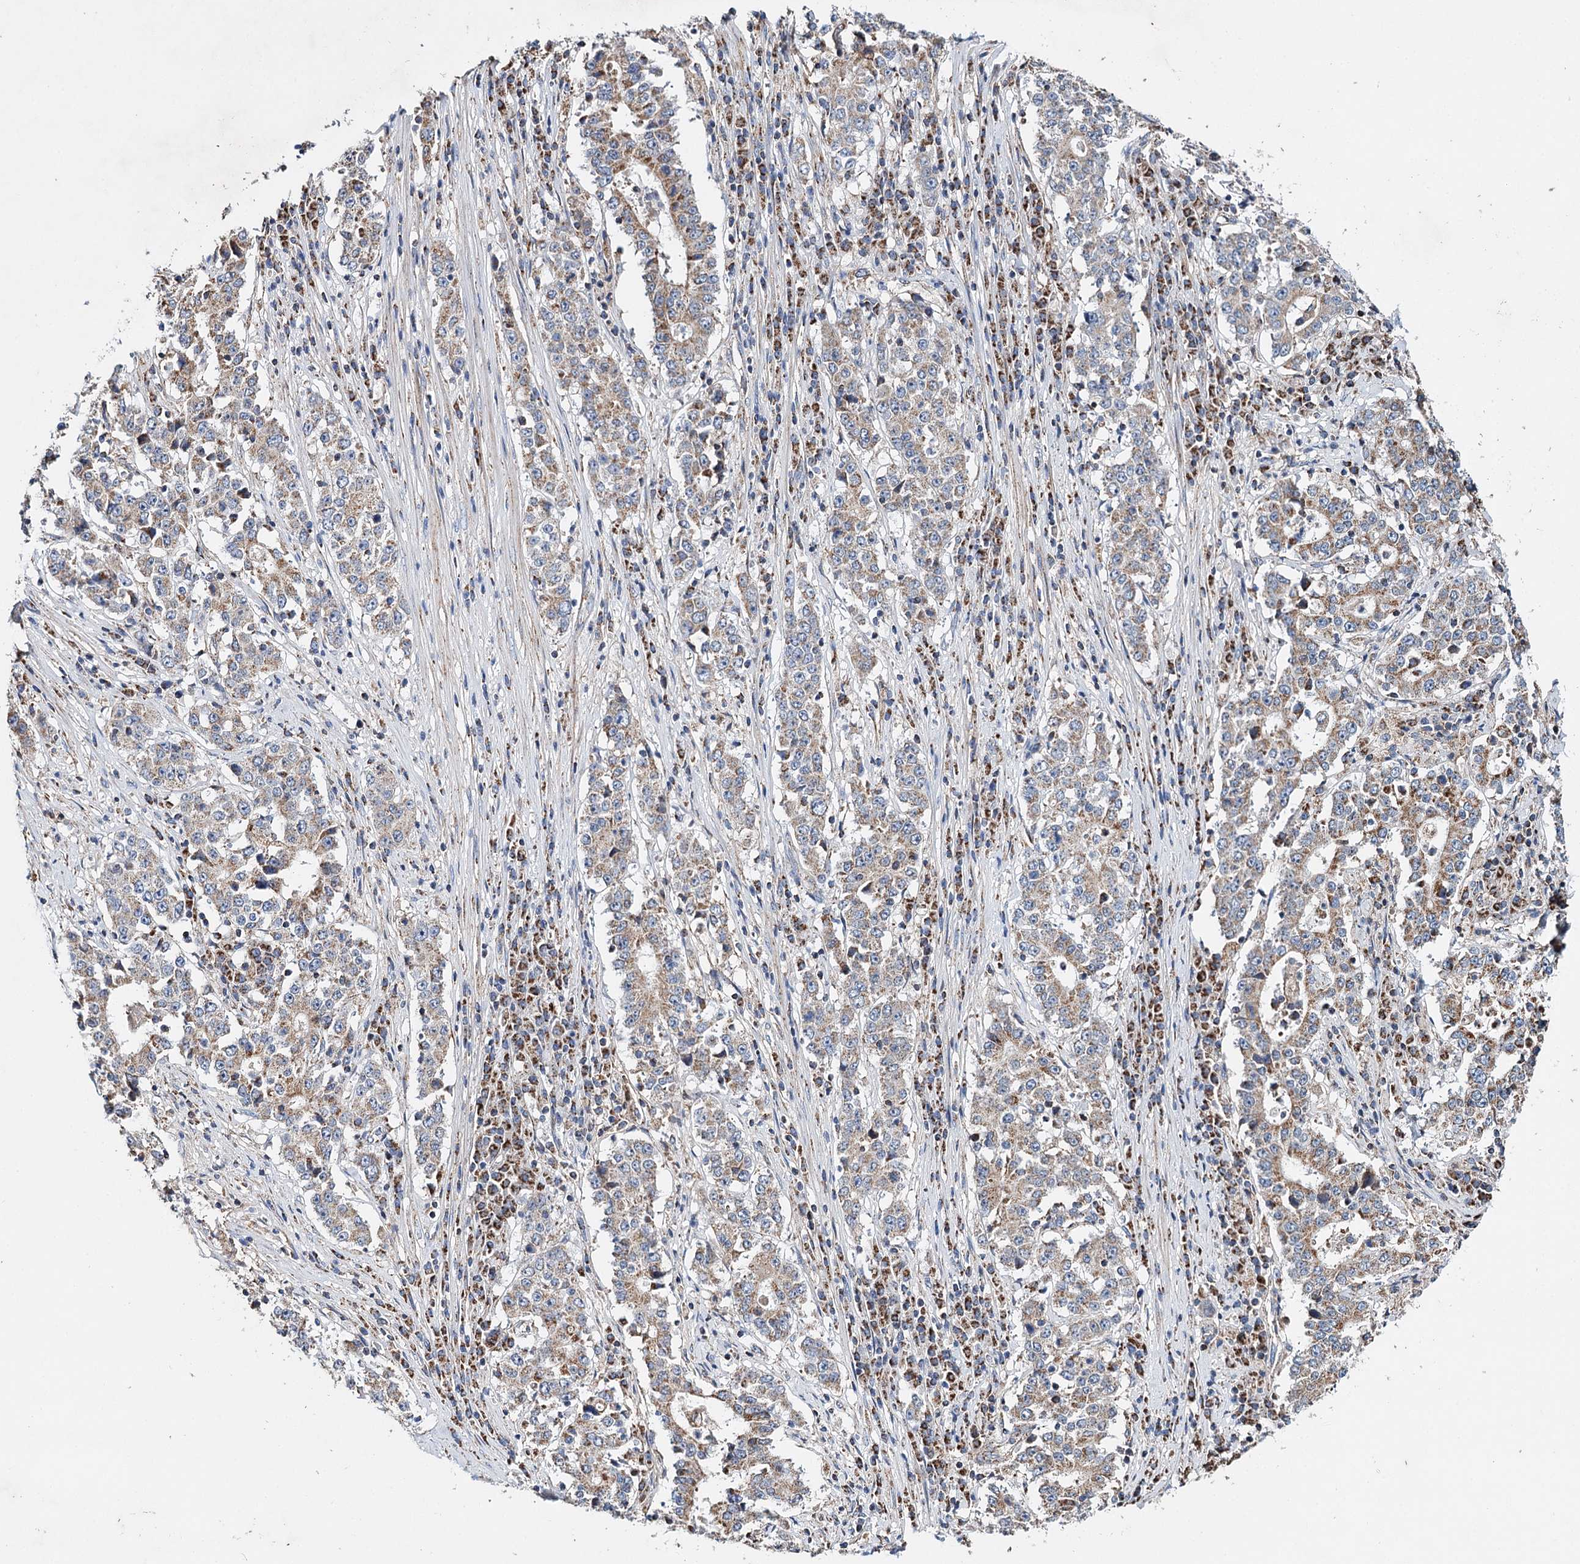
{"staining": {"intensity": "weak", "quantity": ">75%", "location": "cytoplasmic/membranous"}, "tissue": "stomach cancer", "cell_type": "Tumor cells", "image_type": "cancer", "snomed": [{"axis": "morphology", "description": "Adenocarcinoma, NOS"}, {"axis": "topography", "description": "Stomach"}], "caption": "A histopathology image of stomach adenocarcinoma stained for a protein displays weak cytoplasmic/membranous brown staining in tumor cells. (DAB IHC, brown staining for protein, blue staining for nuclei).", "gene": "CFAP46", "patient": {"sex": "male", "age": 59}}